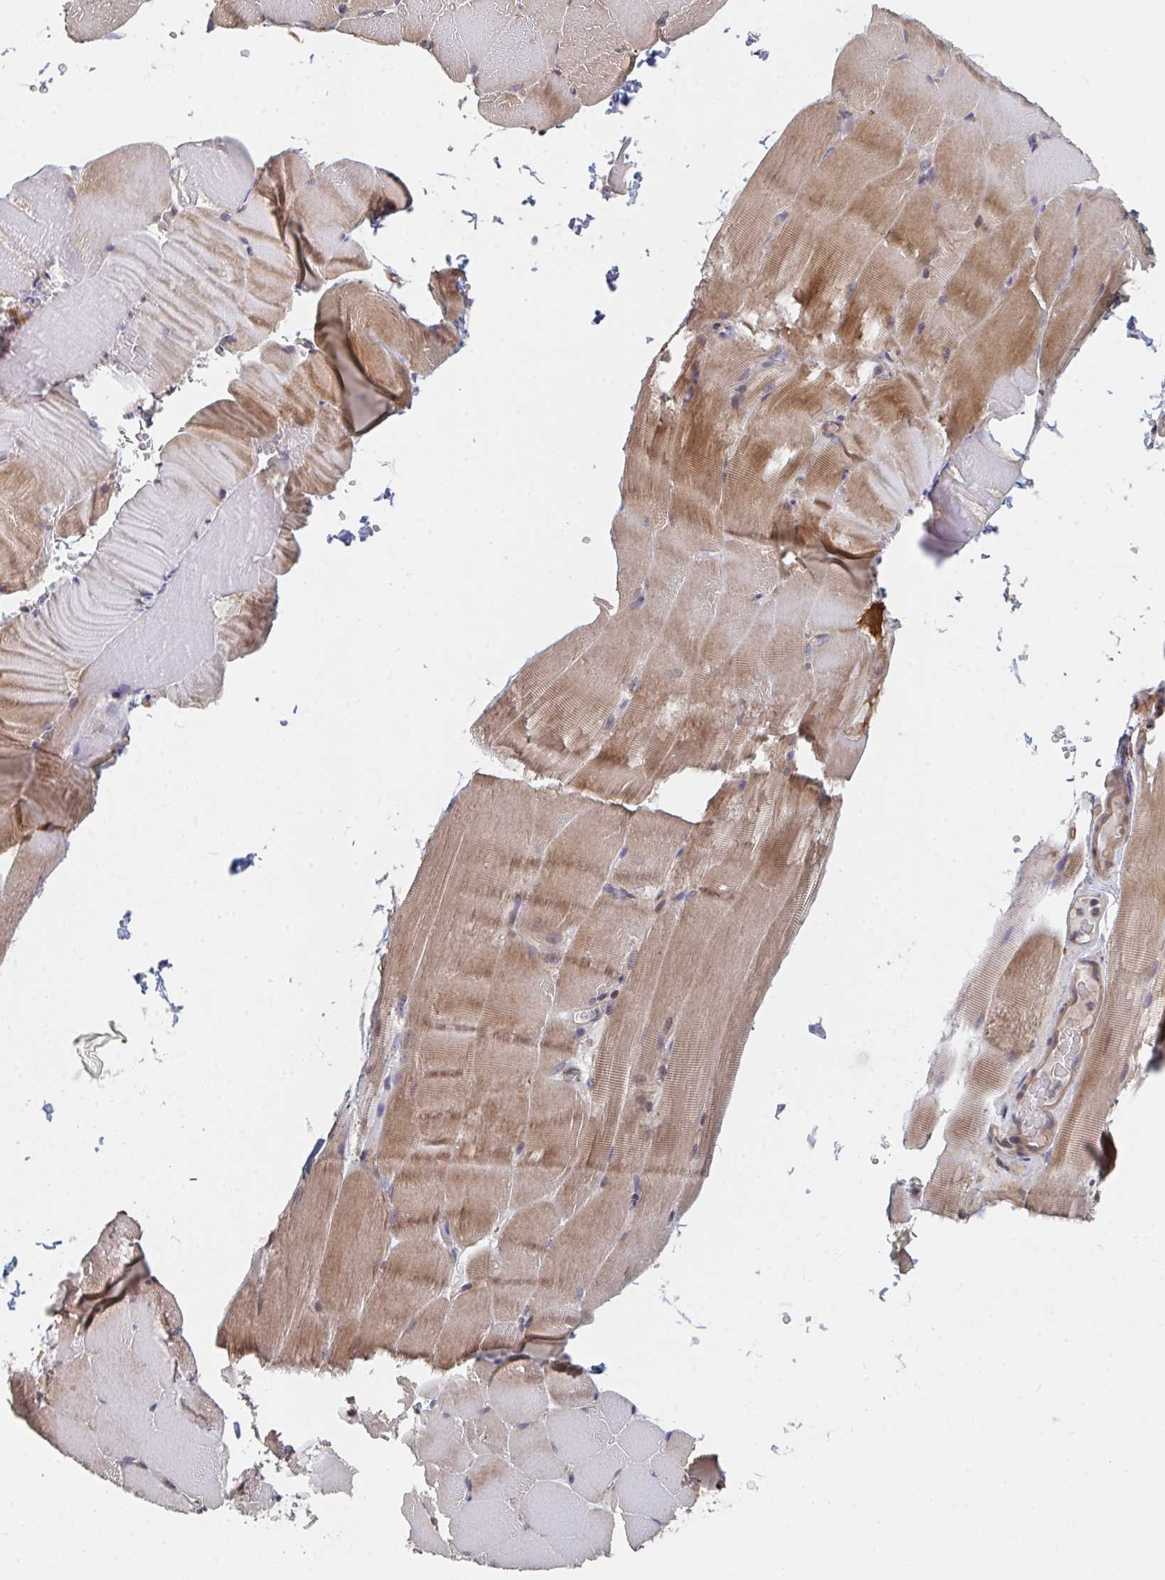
{"staining": {"intensity": "moderate", "quantity": ">75%", "location": "cytoplasmic/membranous"}, "tissue": "skeletal muscle", "cell_type": "Myocytes", "image_type": "normal", "snomed": [{"axis": "morphology", "description": "Normal tissue, NOS"}, {"axis": "topography", "description": "Skeletal muscle"}], "caption": "A medium amount of moderate cytoplasmic/membranous positivity is present in approximately >75% of myocytes in benign skeletal muscle.", "gene": "PTEN", "patient": {"sex": "female", "age": 37}}